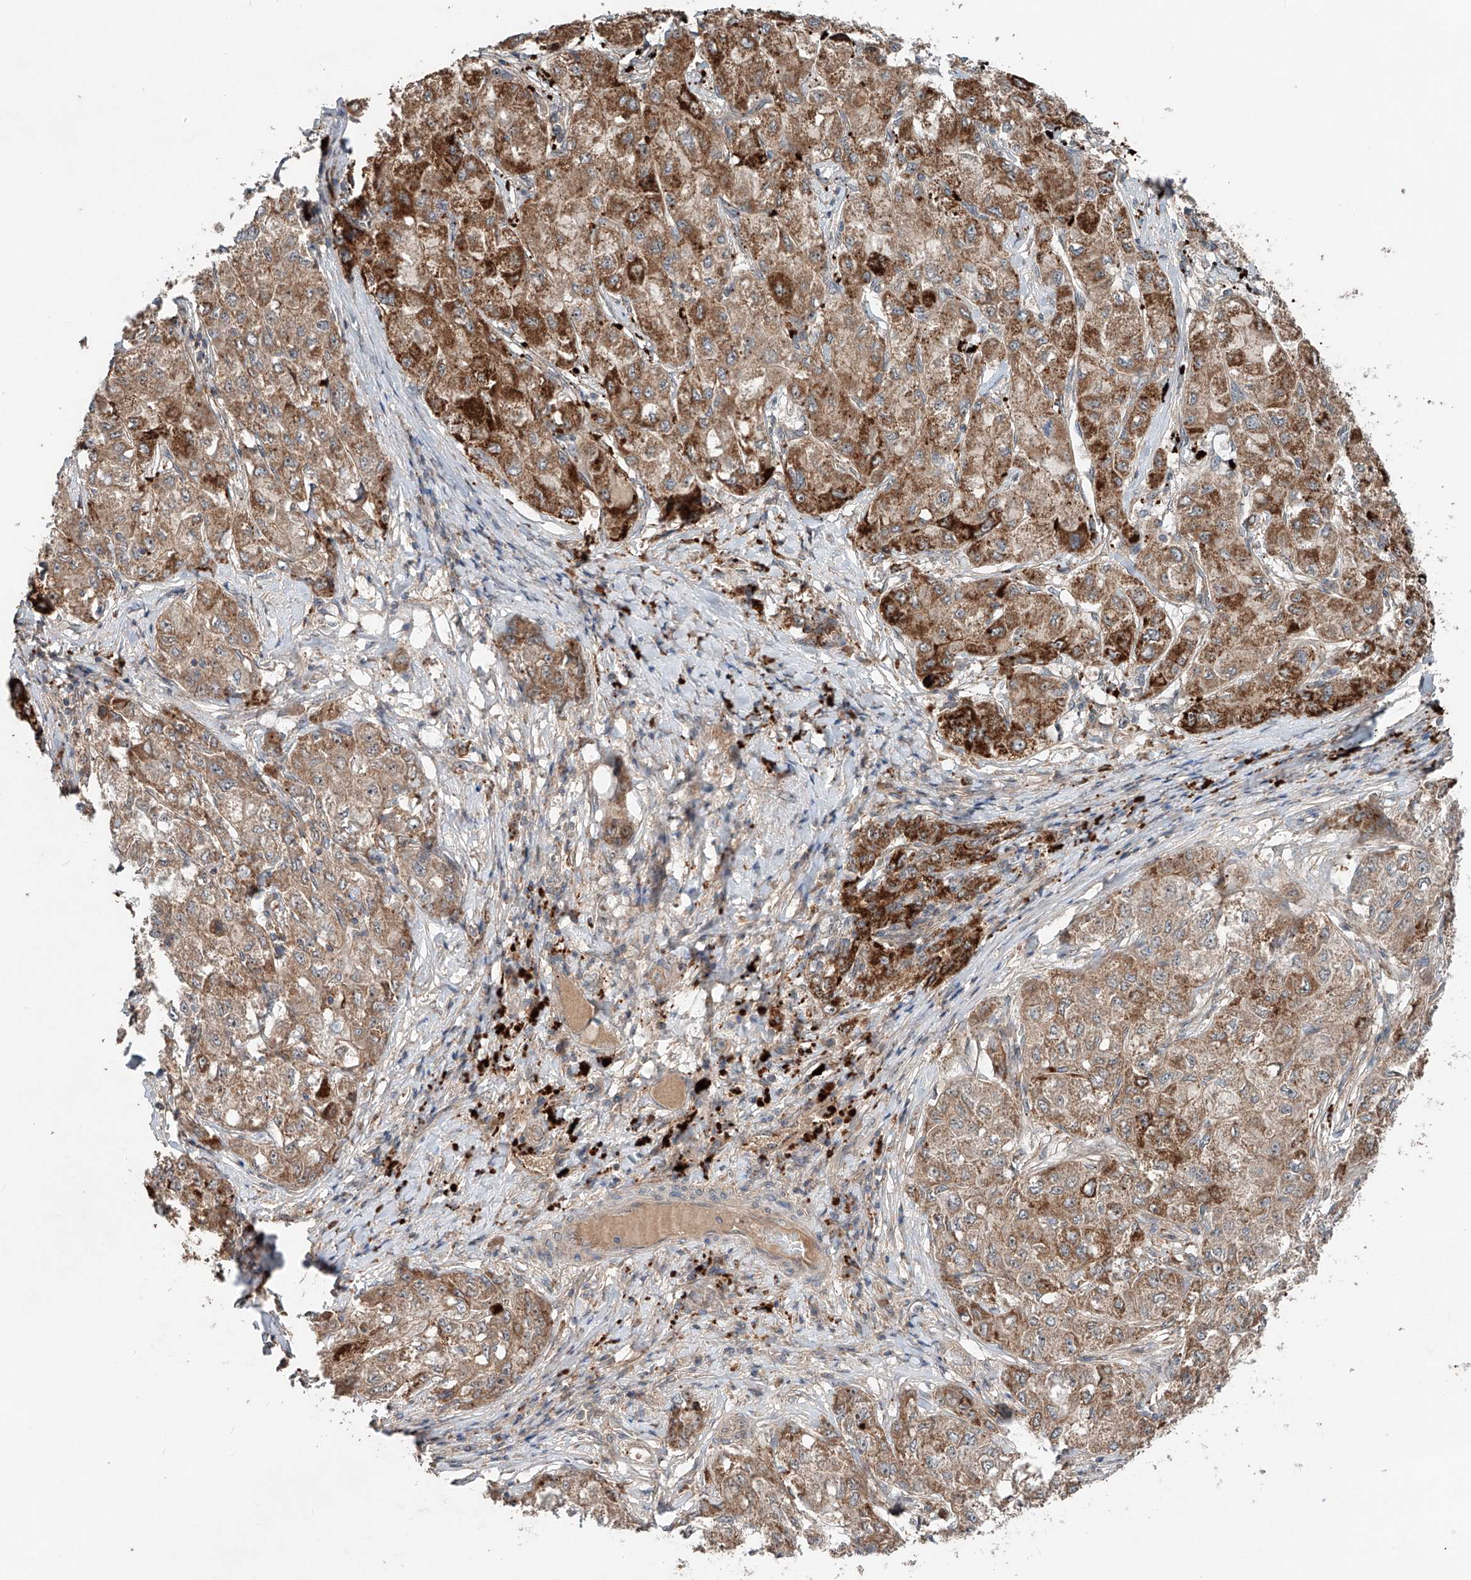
{"staining": {"intensity": "strong", "quantity": ">75%", "location": "cytoplasmic/membranous"}, "tissue": "liver cancer", "cell_type": "Tumor cells", "image_type": "cancer", "snomed": [{"axis": "morphology", "description": "Carcinoma, Hepatocellular, NOS"}, {"axis": "topography", "description": "Liver"}], "caption": "Immunohistochemical staining of human liver hepatocellular carcinoma shows strong cytoplasmic/membranous protein expression in approximately >75% of tumor cells.", "gene": "IER5", "patient": {"sex": "male", "age": 80}}